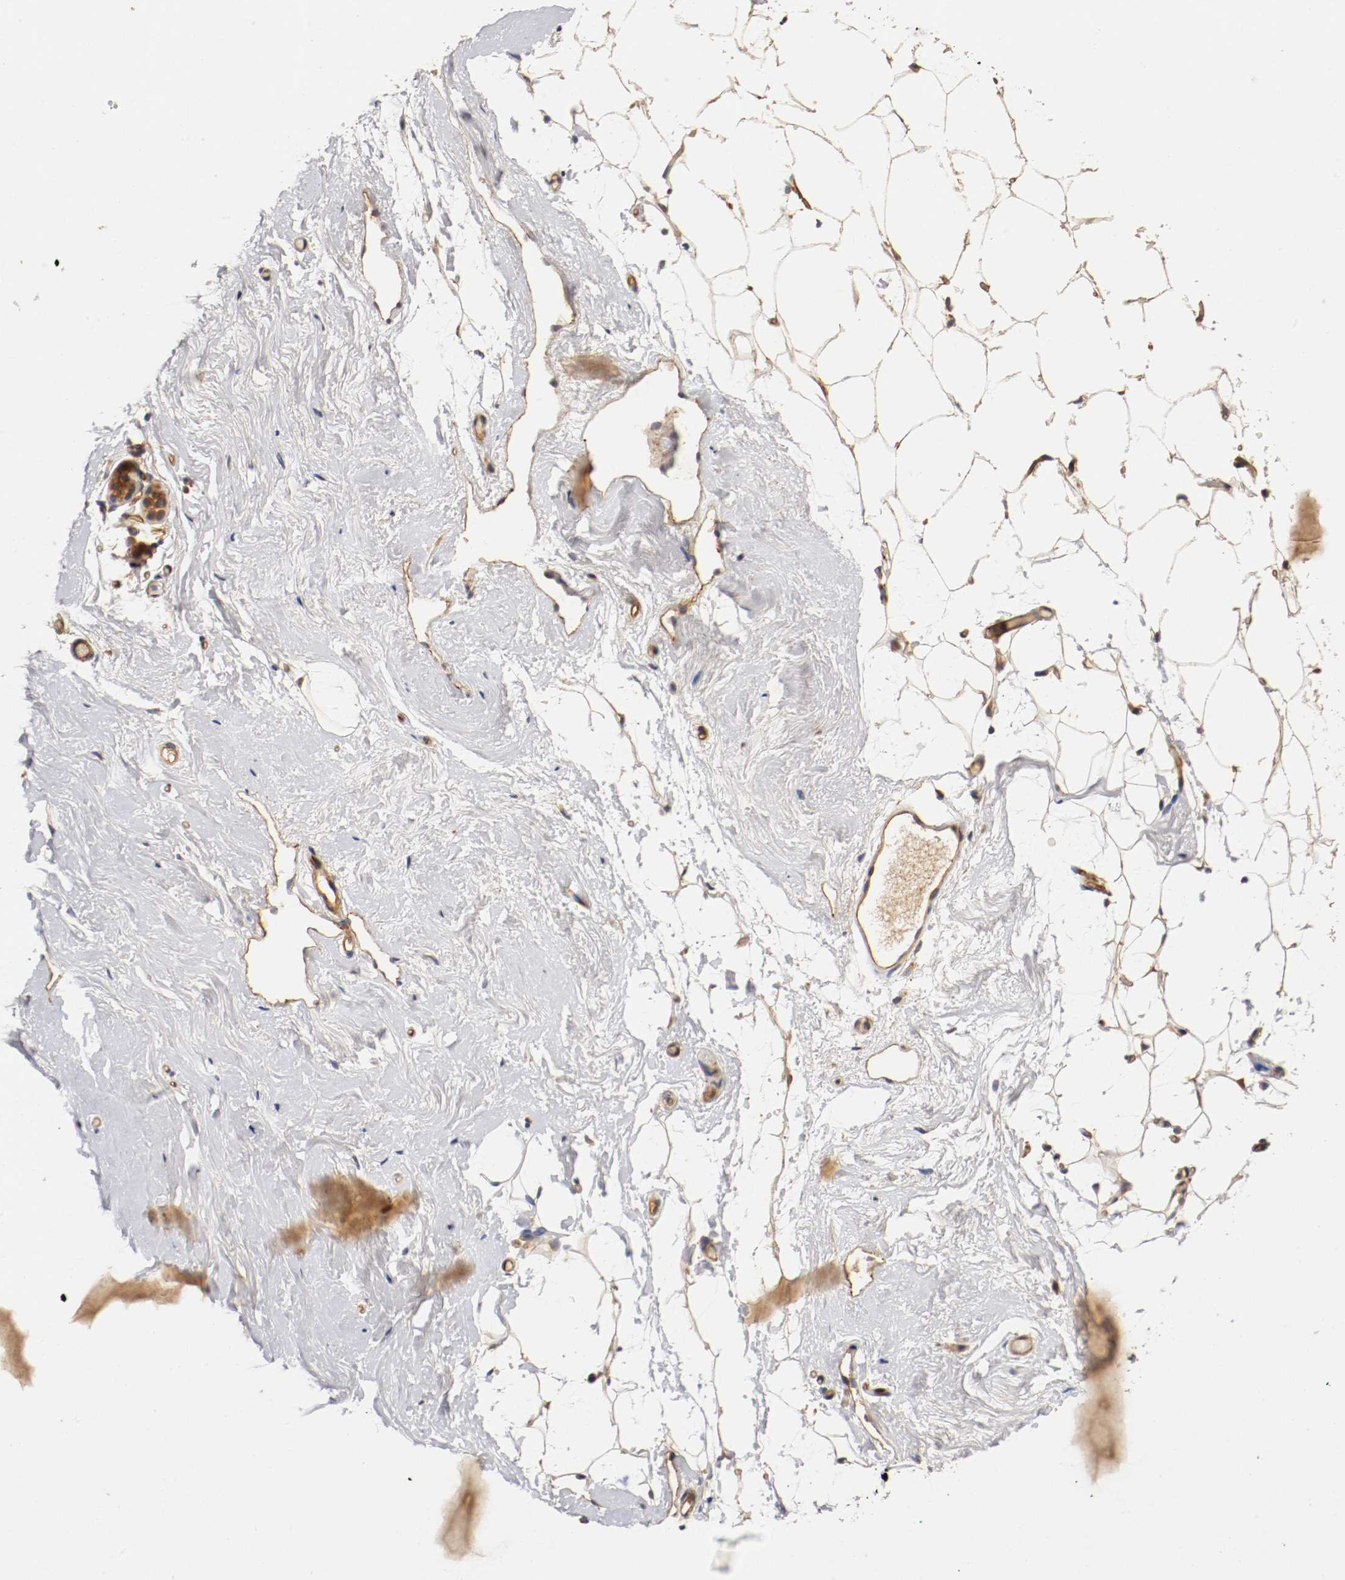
{"staining": {"intensity": "moderate", "quantity": ">75%", "location": "cytoplasmic/membranous"}, "tissue": "breast", "cell_type": "Adipocytes", "image_type": "normal", "snomed": [{"axis": "morphology", "description": "Normal tissue, NOS"}, {"axis": "topography", "description": "Breast"}], "caption": "The photomicrograph demonstrates a brown stain indicating the presence of a protein in the cytoplasmic/membranous of adipocytes in breast. The staining is performed using DAB (3,3'-diaminobenzidine) brown chromogen to label protein expression. The nuclei are counter-stained blue using hematoxylin.", "gene": "TYK2", "patient": {"sex": "female", "age": 75}}